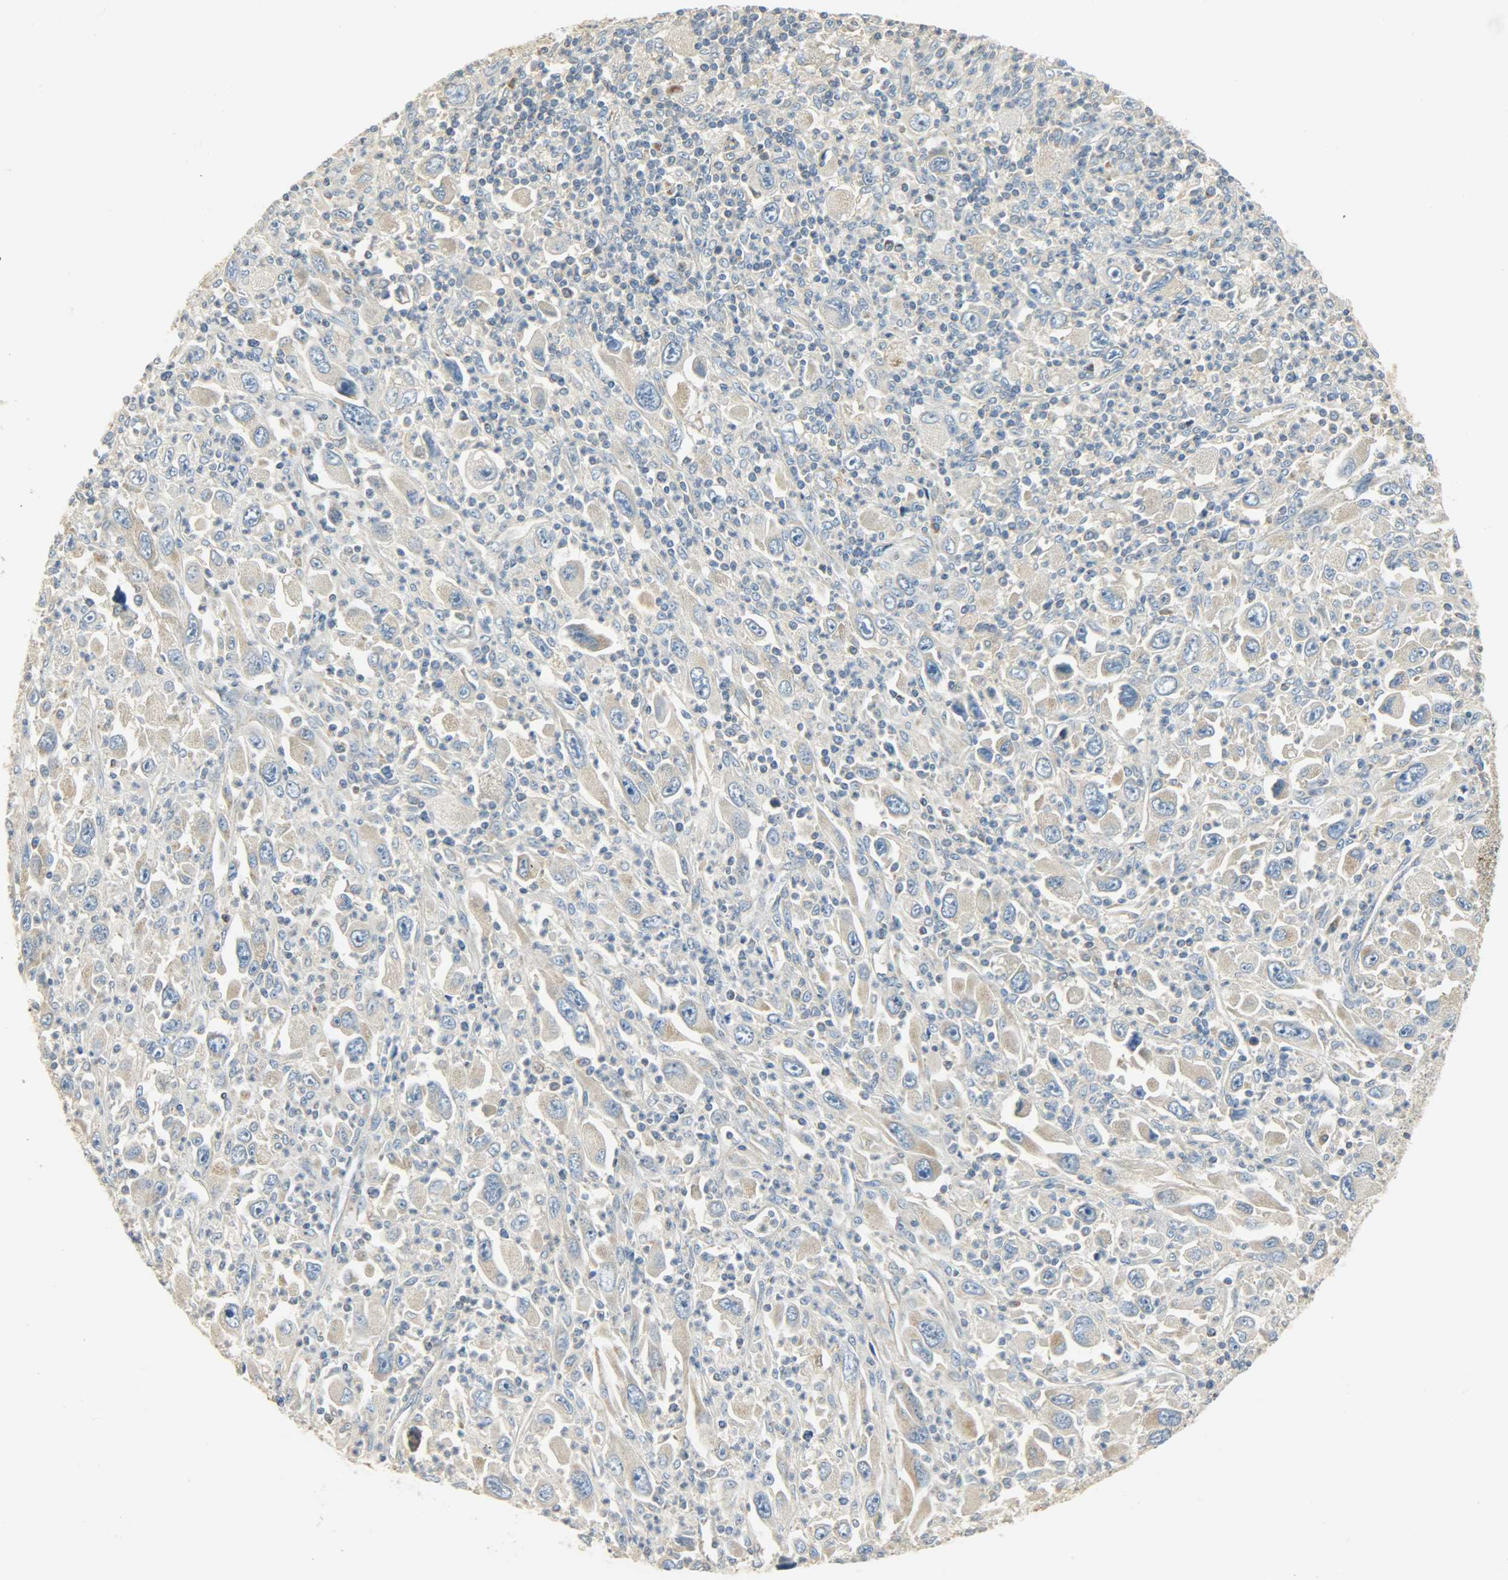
{"staining": {"intensity": "weak", "quantity": ">75%", "location": "cytoplasmic/membranous"}, "tissue": "melanoma", "cell_type": "Tumor cells", "image_type": "cancer", "snomed": [{"axis": "morphology", "description": "Malignant melanoma, Metastatic site"}, {"axis": "topography", "description": "Skin"}], "caption": "Brown immunohistochemical staining in melanoma shows weak cytoplasmic/membranous staining in approximately >75% of tumor cells. The protein is shown in brown color, while the nuclei are stained blue.", "gene": "NNT", "patient": {"sex": "female", "age": 56}}